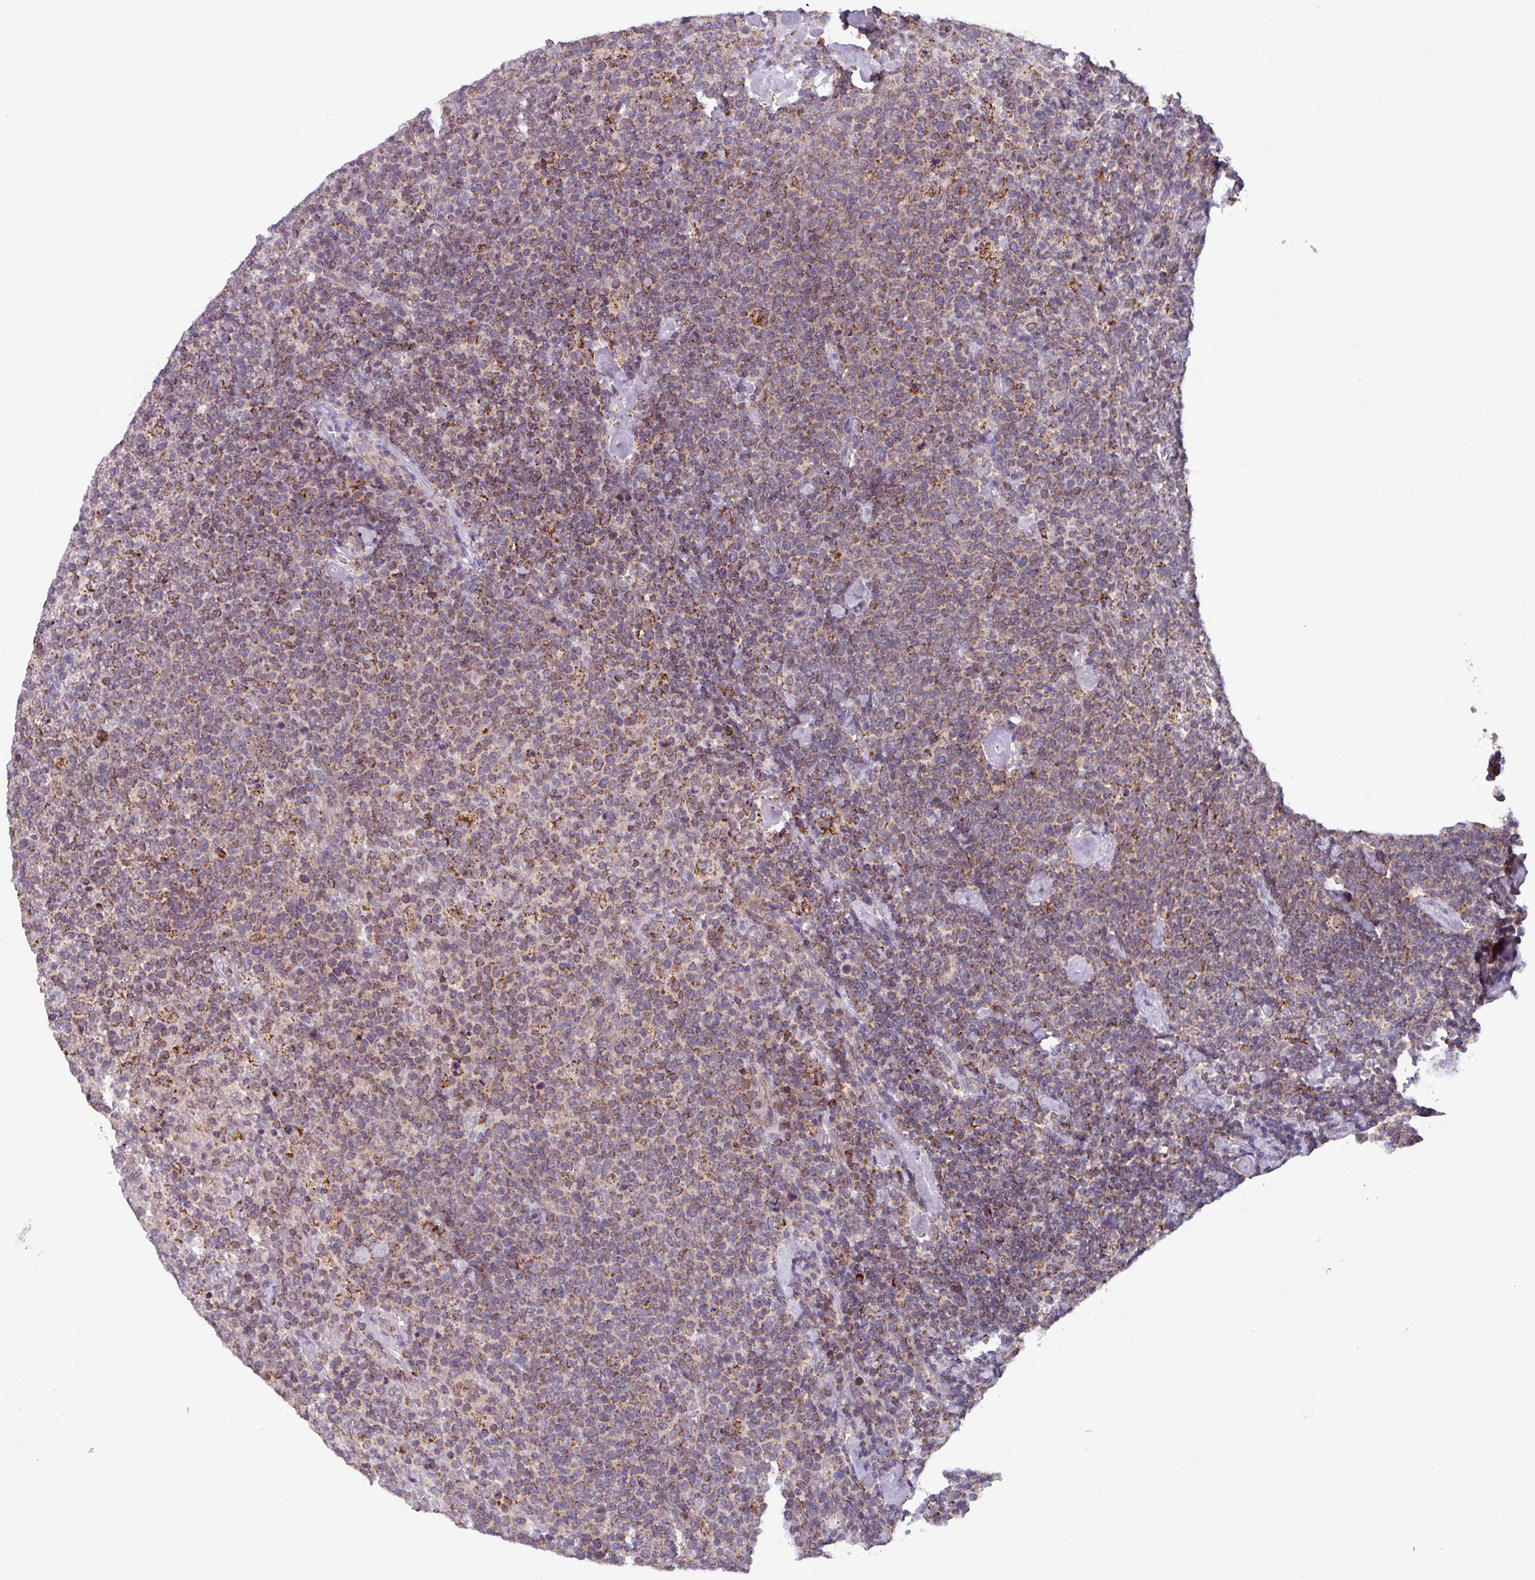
{"staining": {"intensity": "weak", "quantity": ">75%", "location": "cytoplasmic/membranous"}, "tissue": "lymphoma", "cell_type": "Tumor cells", "image_type": "cancer", "snomed": [{"axis": "morphology", "description": "Malignant lymphoma, non-Hodgkin's type, High grade"}, {"axis": "topography", "description": "Lymph node"}], "caption": "The micrograph exhibits a brown stain indicating the presence of a protein in the cytoplasmic/membranous of tumor cells in malignant lymphoma, non-Hodgkin's type (high-grade). (DAB (3,3'-diaminobenzidine) IHC with brightfield microscopy, high magnification).", "gene": "AKIRIN1", "patient": {"sex": "male", "age": 61}}